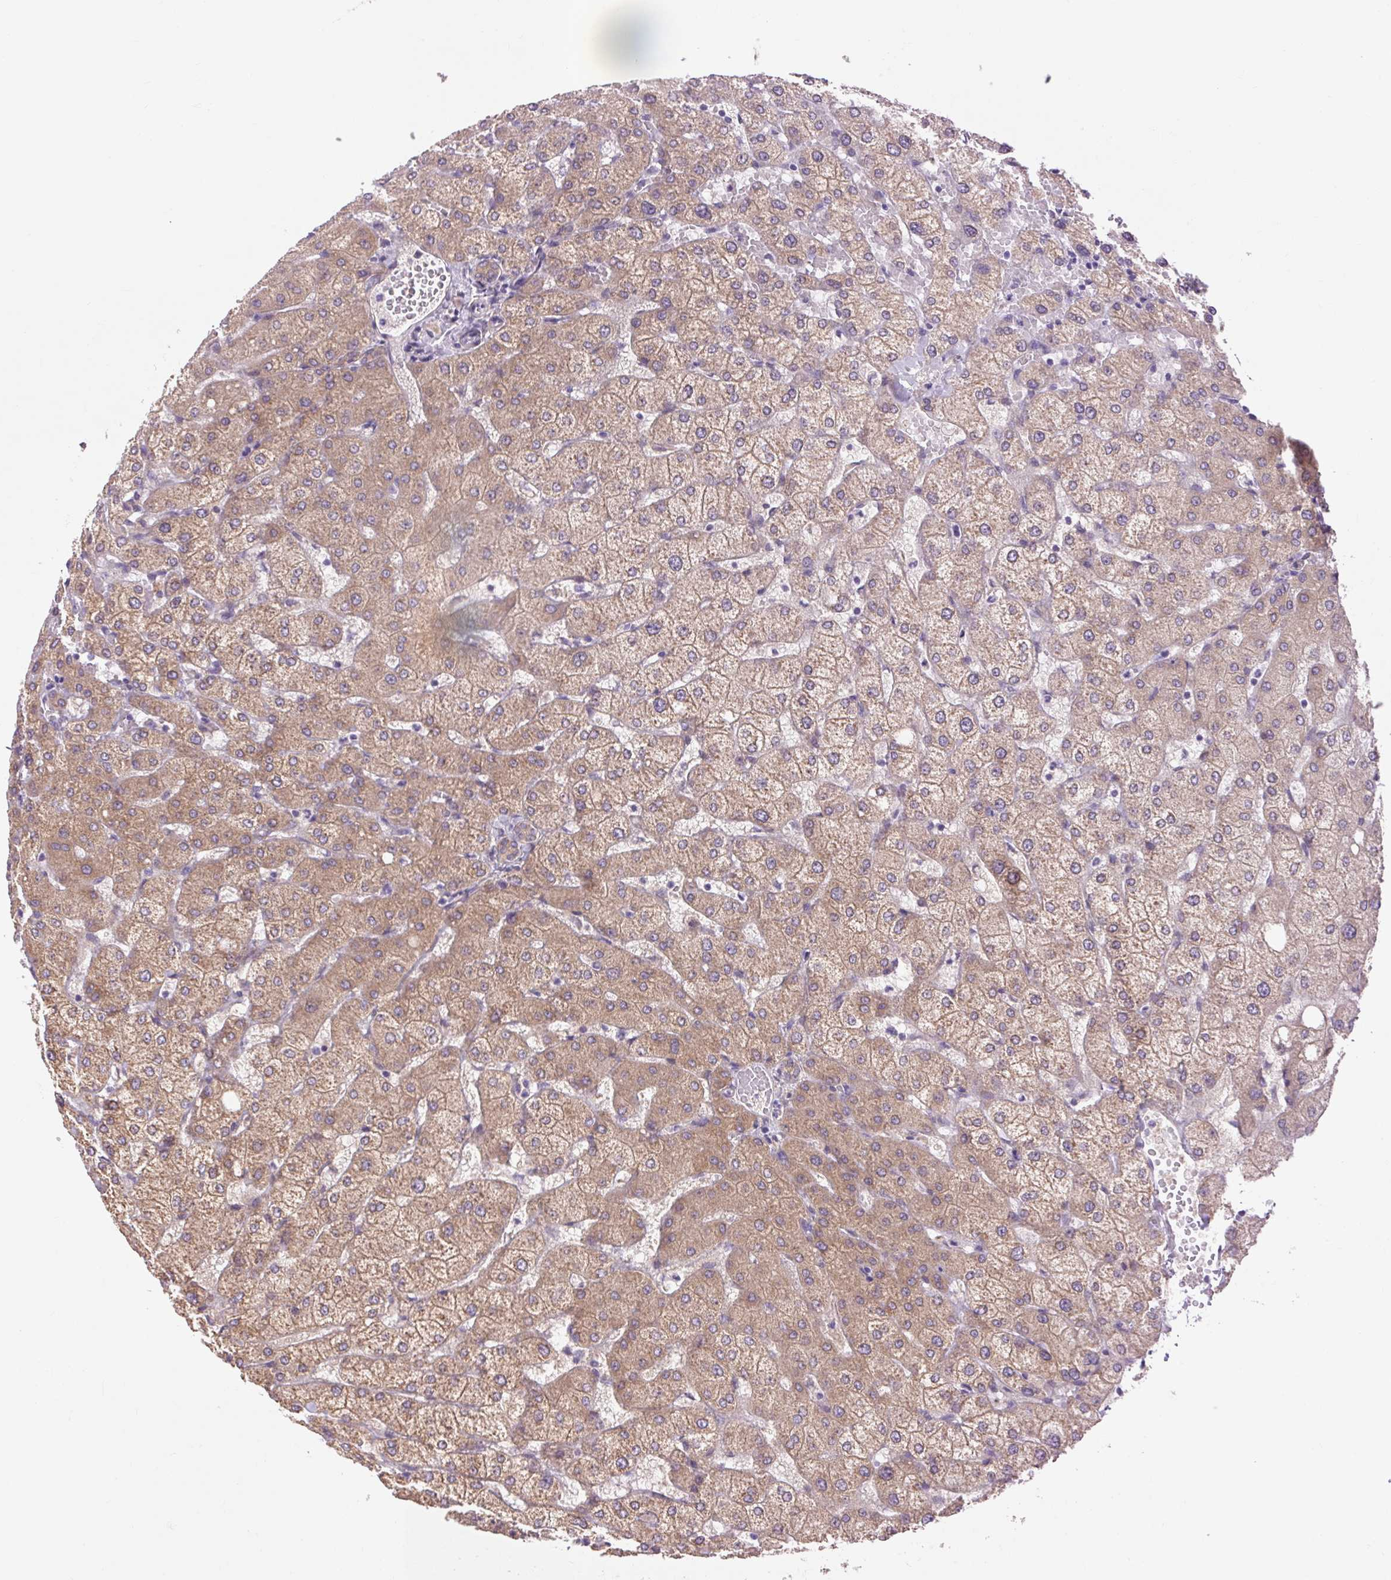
{"staining": {"intensity": "weak", "quantity": "25%-75%", "location": "cytoplasmic/membranous"}, "tissue": "liver", "cell_type": "Cholangiocytes", "image_type": "normal", "snomed": [{"axis": "morphology", "description": "Normal tissue, NOS"}, {"axis": "topography", "description": "Liver"}], "caption": "Weak cytoplasmic/membranous protein positivity is seen in approximately 25%-75% of cholangiocytes in liver.", "gene": "SOWAHC", "patient": {"sex": "female", "age": 54}}